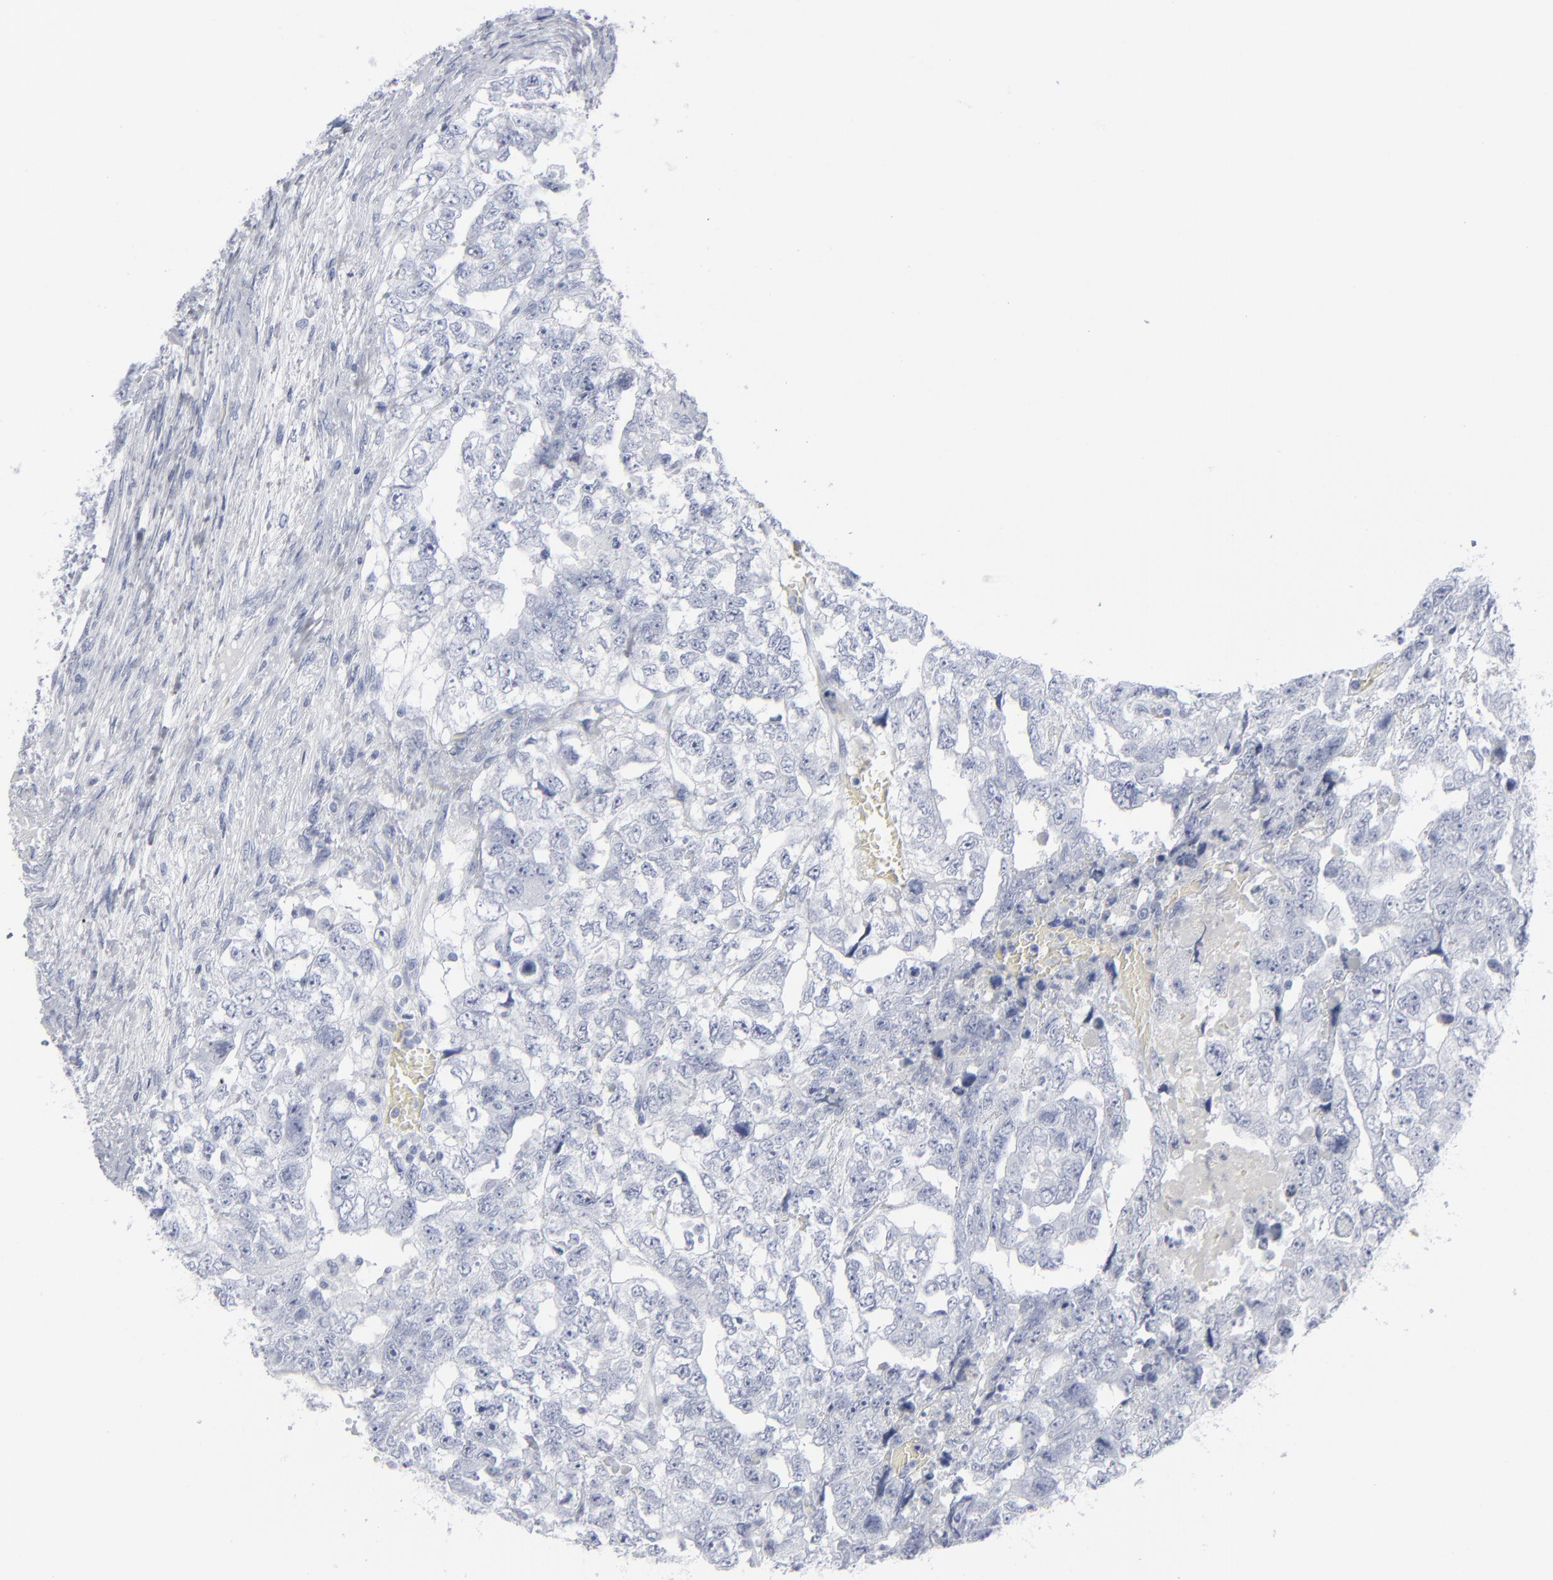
{"staining": {"intensity": "negative", "quantity": "none", "location": "none"}, "tissue": "testis cancer", "cell_type": "Tumor cells", "image_type": "cancer", "snomed": [{"axis": "morphology", "description": "Carcinoma, Embryonal, NOS"}, {"axis": "topography", "description": "Testis"}], "caption": "Tumor cells show no significant protein expression in testis embryonal carcinoma.", "gene": "MSLN", "patient": {"sex": "male", "age": 36}}